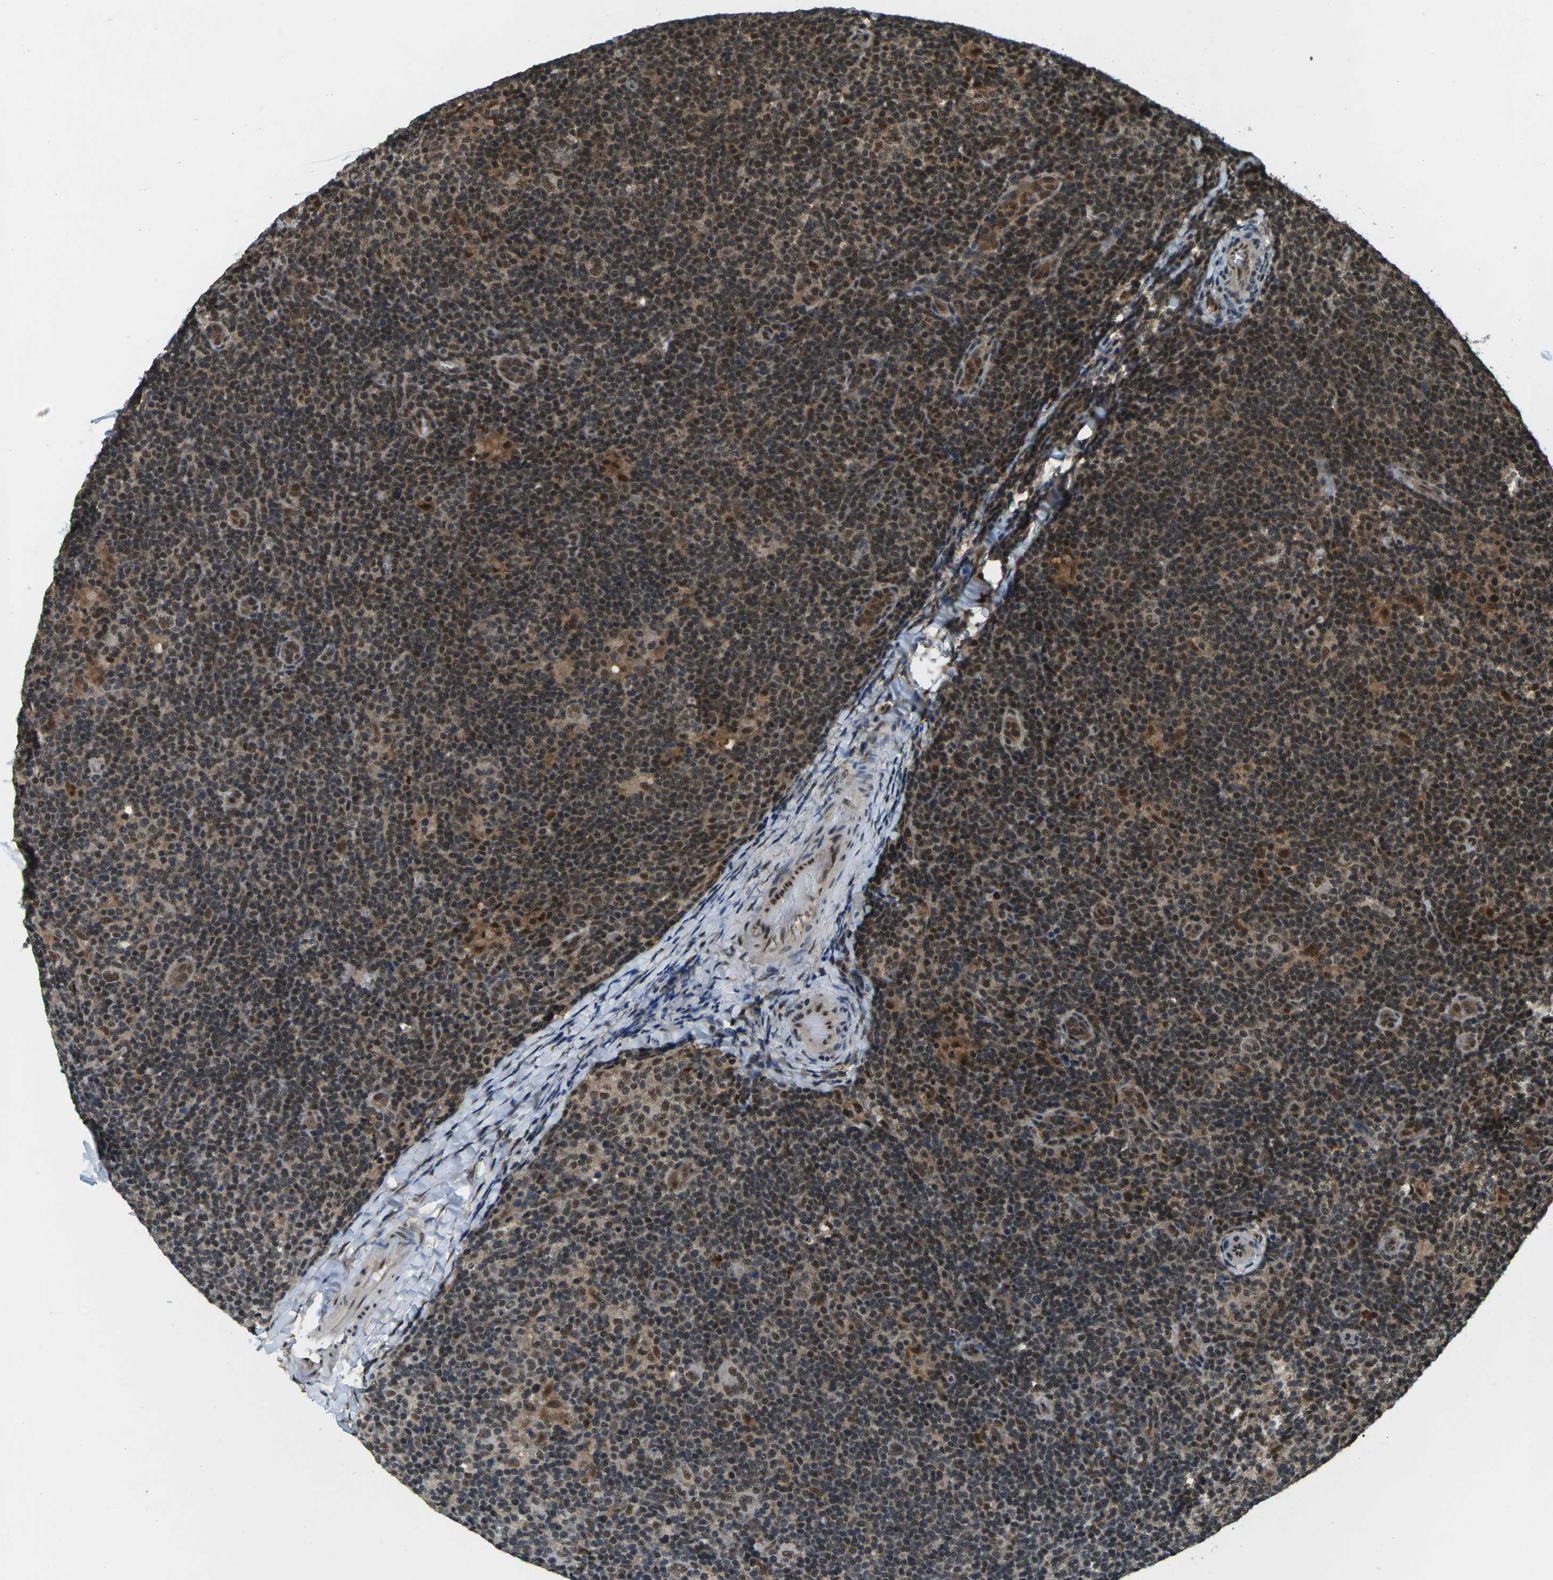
{"staining": {"intensity": "moderate", "quantity": ">75%", "location": "nuclear"}, "tissue": "lymphoma", "cell_type": "Tumor cells", "image_type": "cancer", "snomed": [{"axis": "morphology", "description": "Hodgkin's disease, NOS"}, {"axis": "topography", "description": "Lymph node"}], "caption": "This is an image of immunohistochemistry (IHC) staining of lymphoma, which shows moderate staining in the nuclear of tumor cells.", "gene": "NR4A2", "patient": {"sex": "female", "age": 57}}